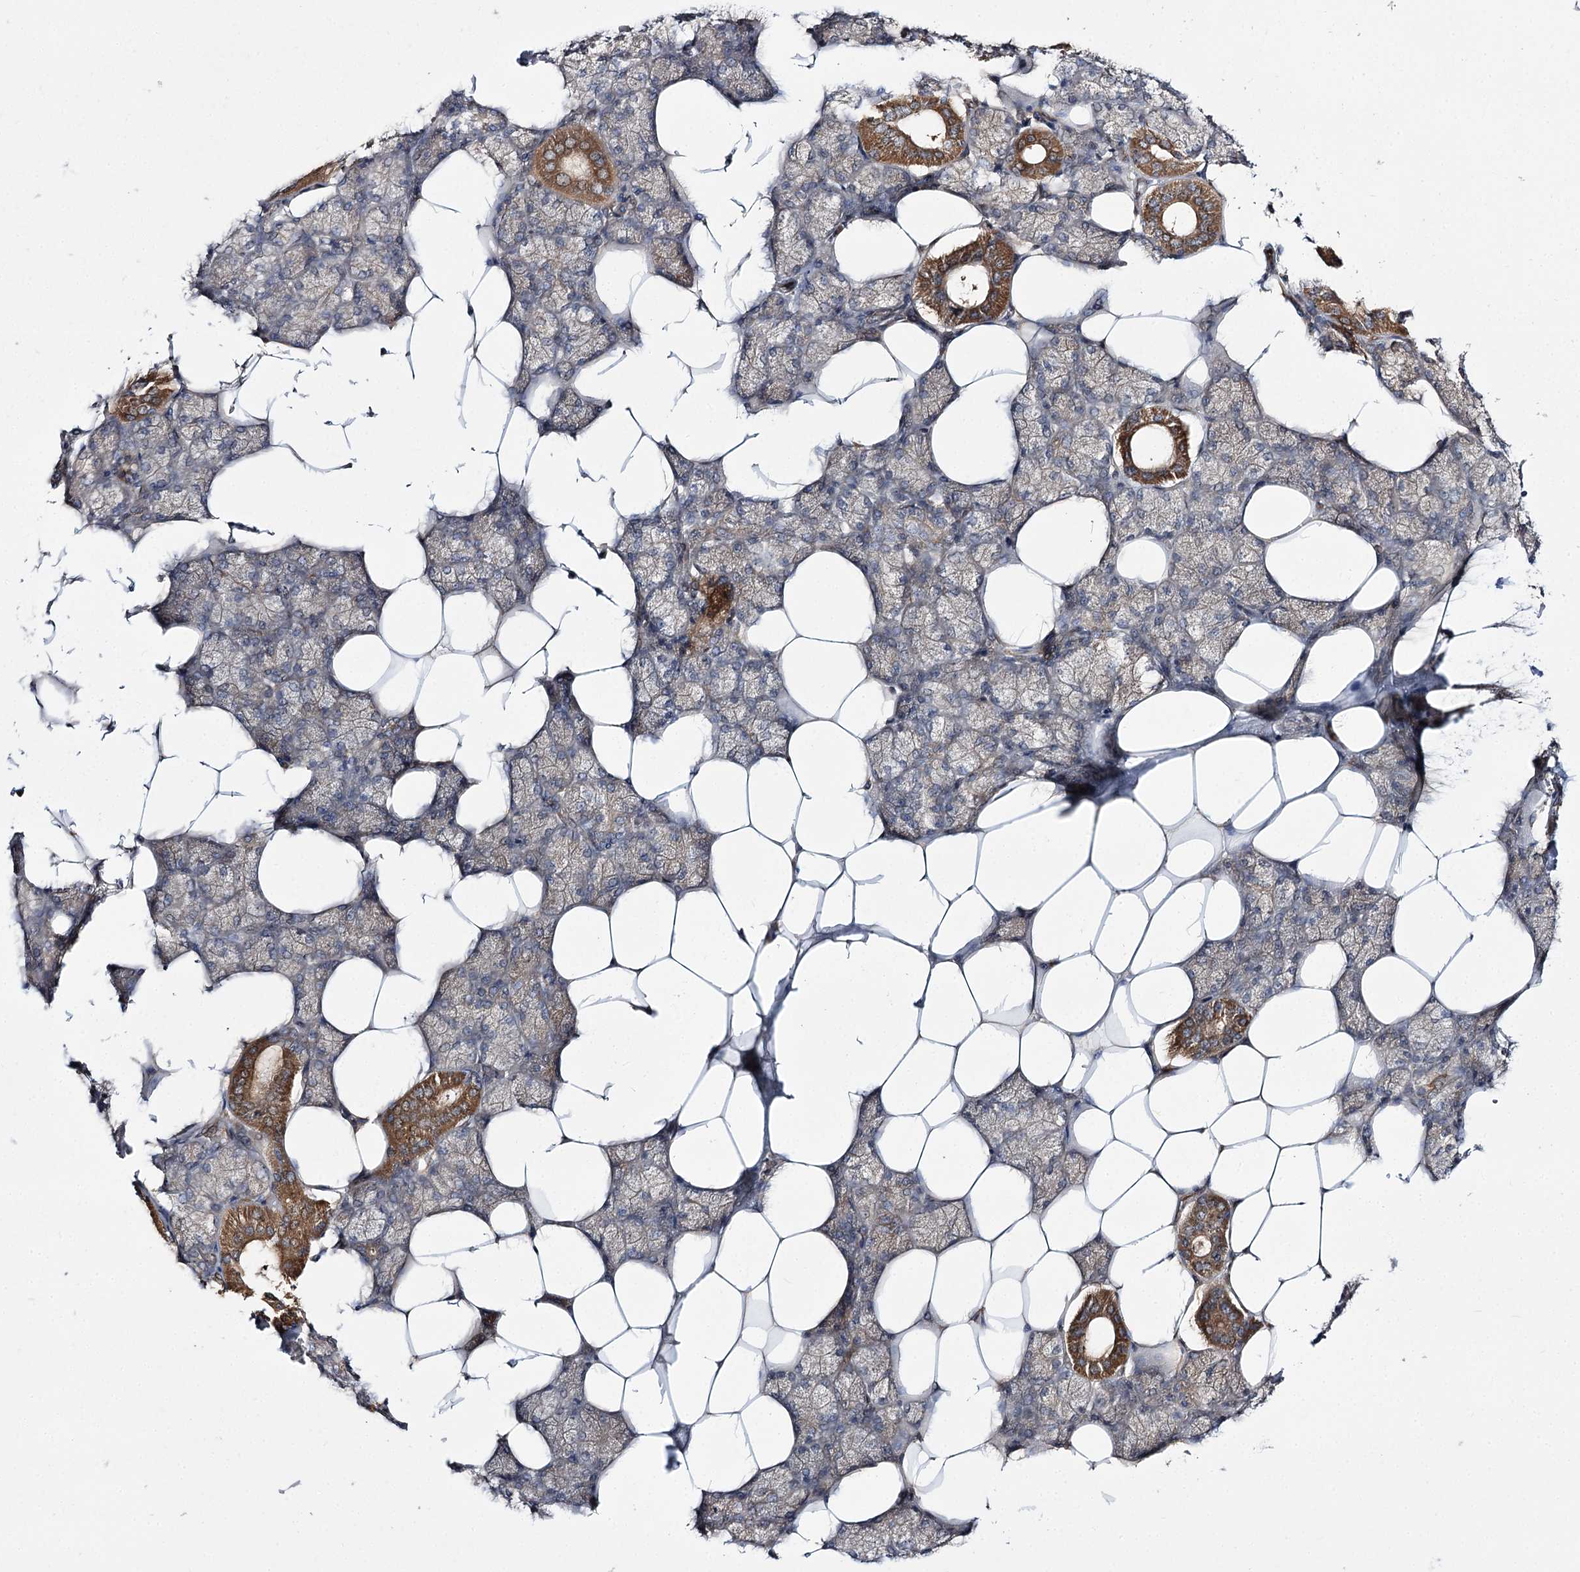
{"staining": {"intensity": "moderate", "quantity": "25%-75%", "location": "cytoplasmic/membranous"}, "tissue": "salivary gland", "cell_type": "Glandular cells", "image_type": "normal", "snomed": [{"axis": "morphology", "description": "Normal tissue, NOS"}, {"axis": "topography", "description": "Salivary gland"}], "caption": "DAB immunohistochemical staining of benign human salivary gland displays moderate cytoplasmic/membranous protein expression in approximately 25%-75% of glandular cells. Immunohistochemistry stains the protein in brown and the nuclei are stained blue.", "gene": "C11orf80", "patient": {"sex": "male", "age": 62}}